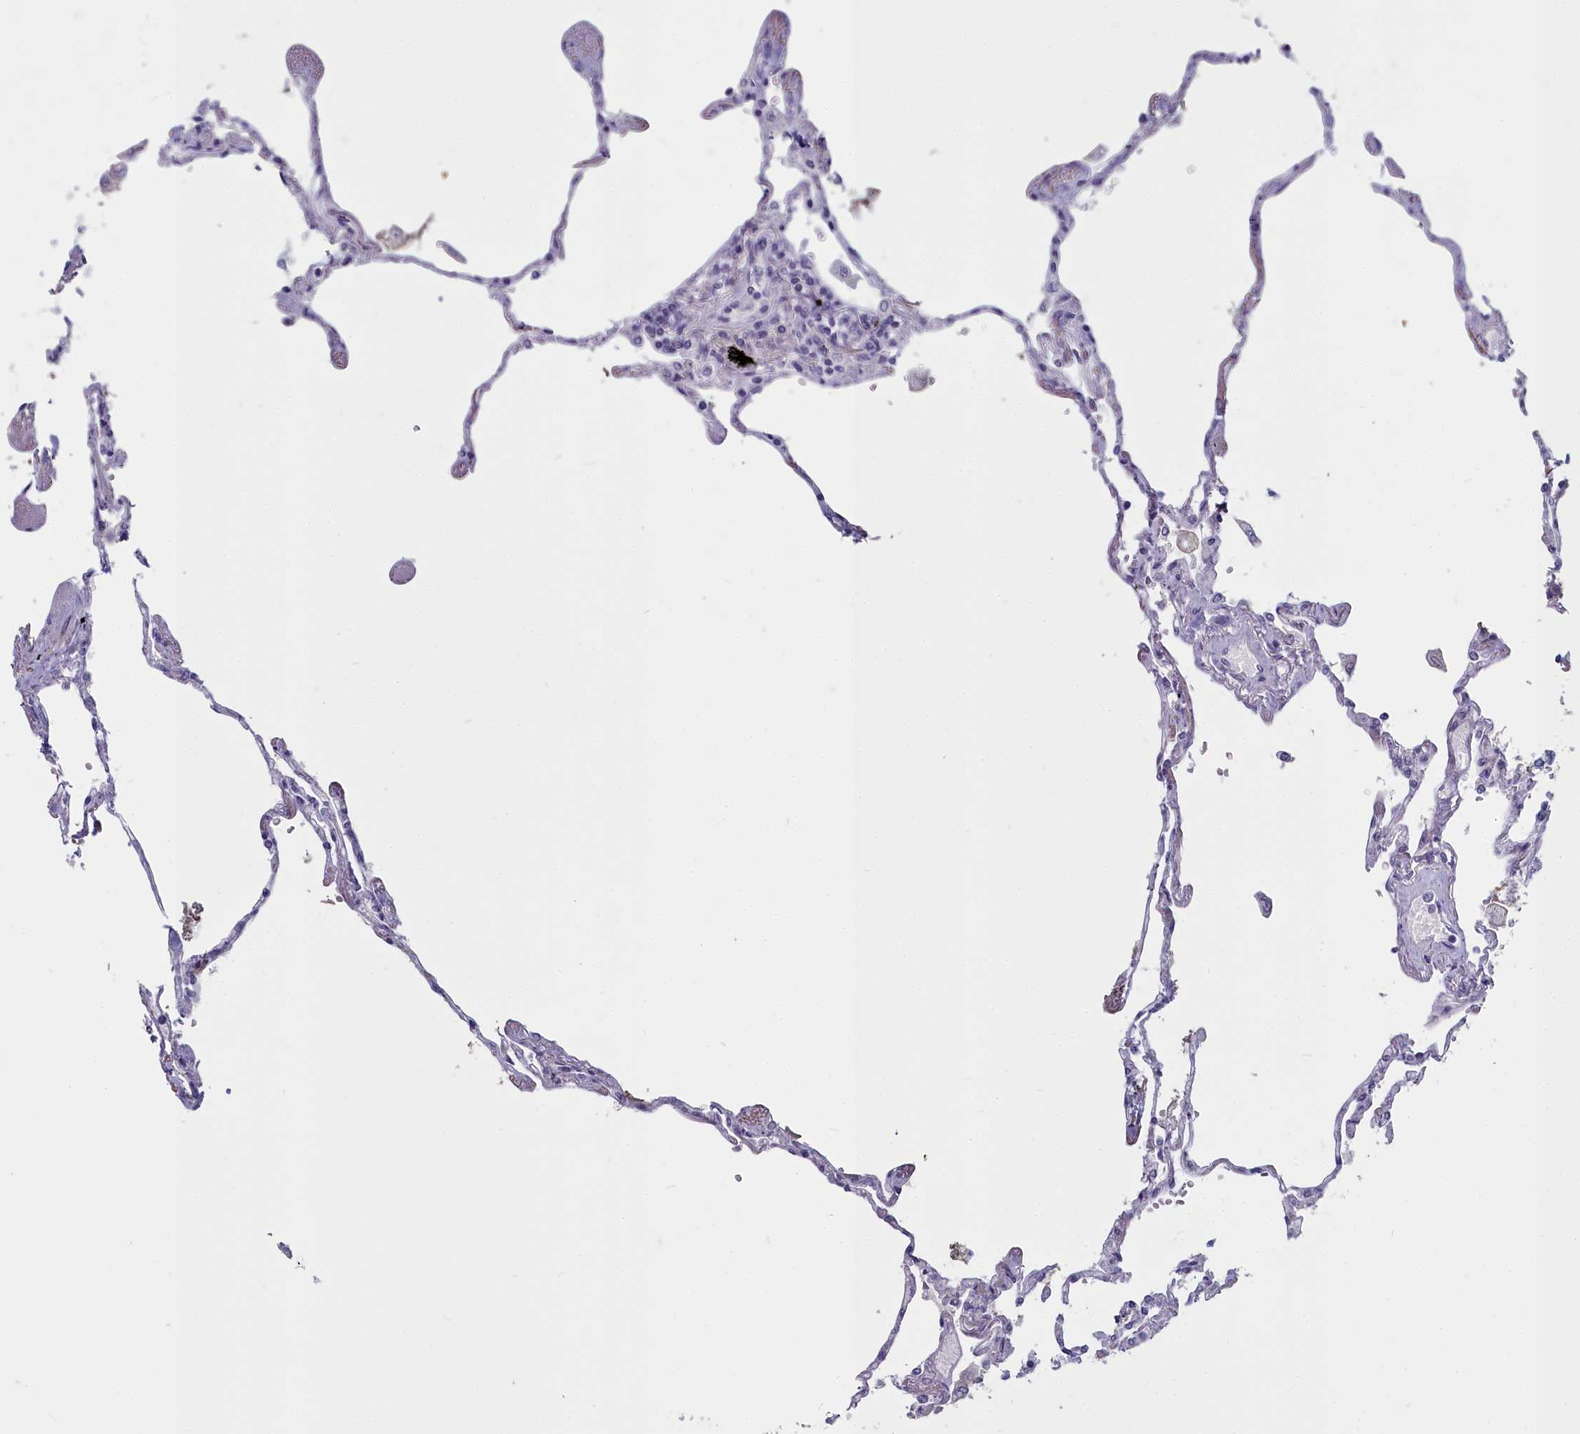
{"staining": {"intensity": "negative", "quantity": "none", "location": "none"}, "tissue": "lung", "cell_type": "Alveolar cells", "image_type": "normal", "snomed": [{"axis": "morphology", "description": "Normal tissue, NOS"}, {"axis": "topography", "description": "Lung"}], "caption": "An image of lung stained for a protein shows no brown staining in alveolar cells. (DAB (3,3'-diaminobenzidine) immunohistochemistry (IHC) with hematoxylin counter stain).", "gene": "INSYN2A", "patient": {"sex": "female", "age": 67}}